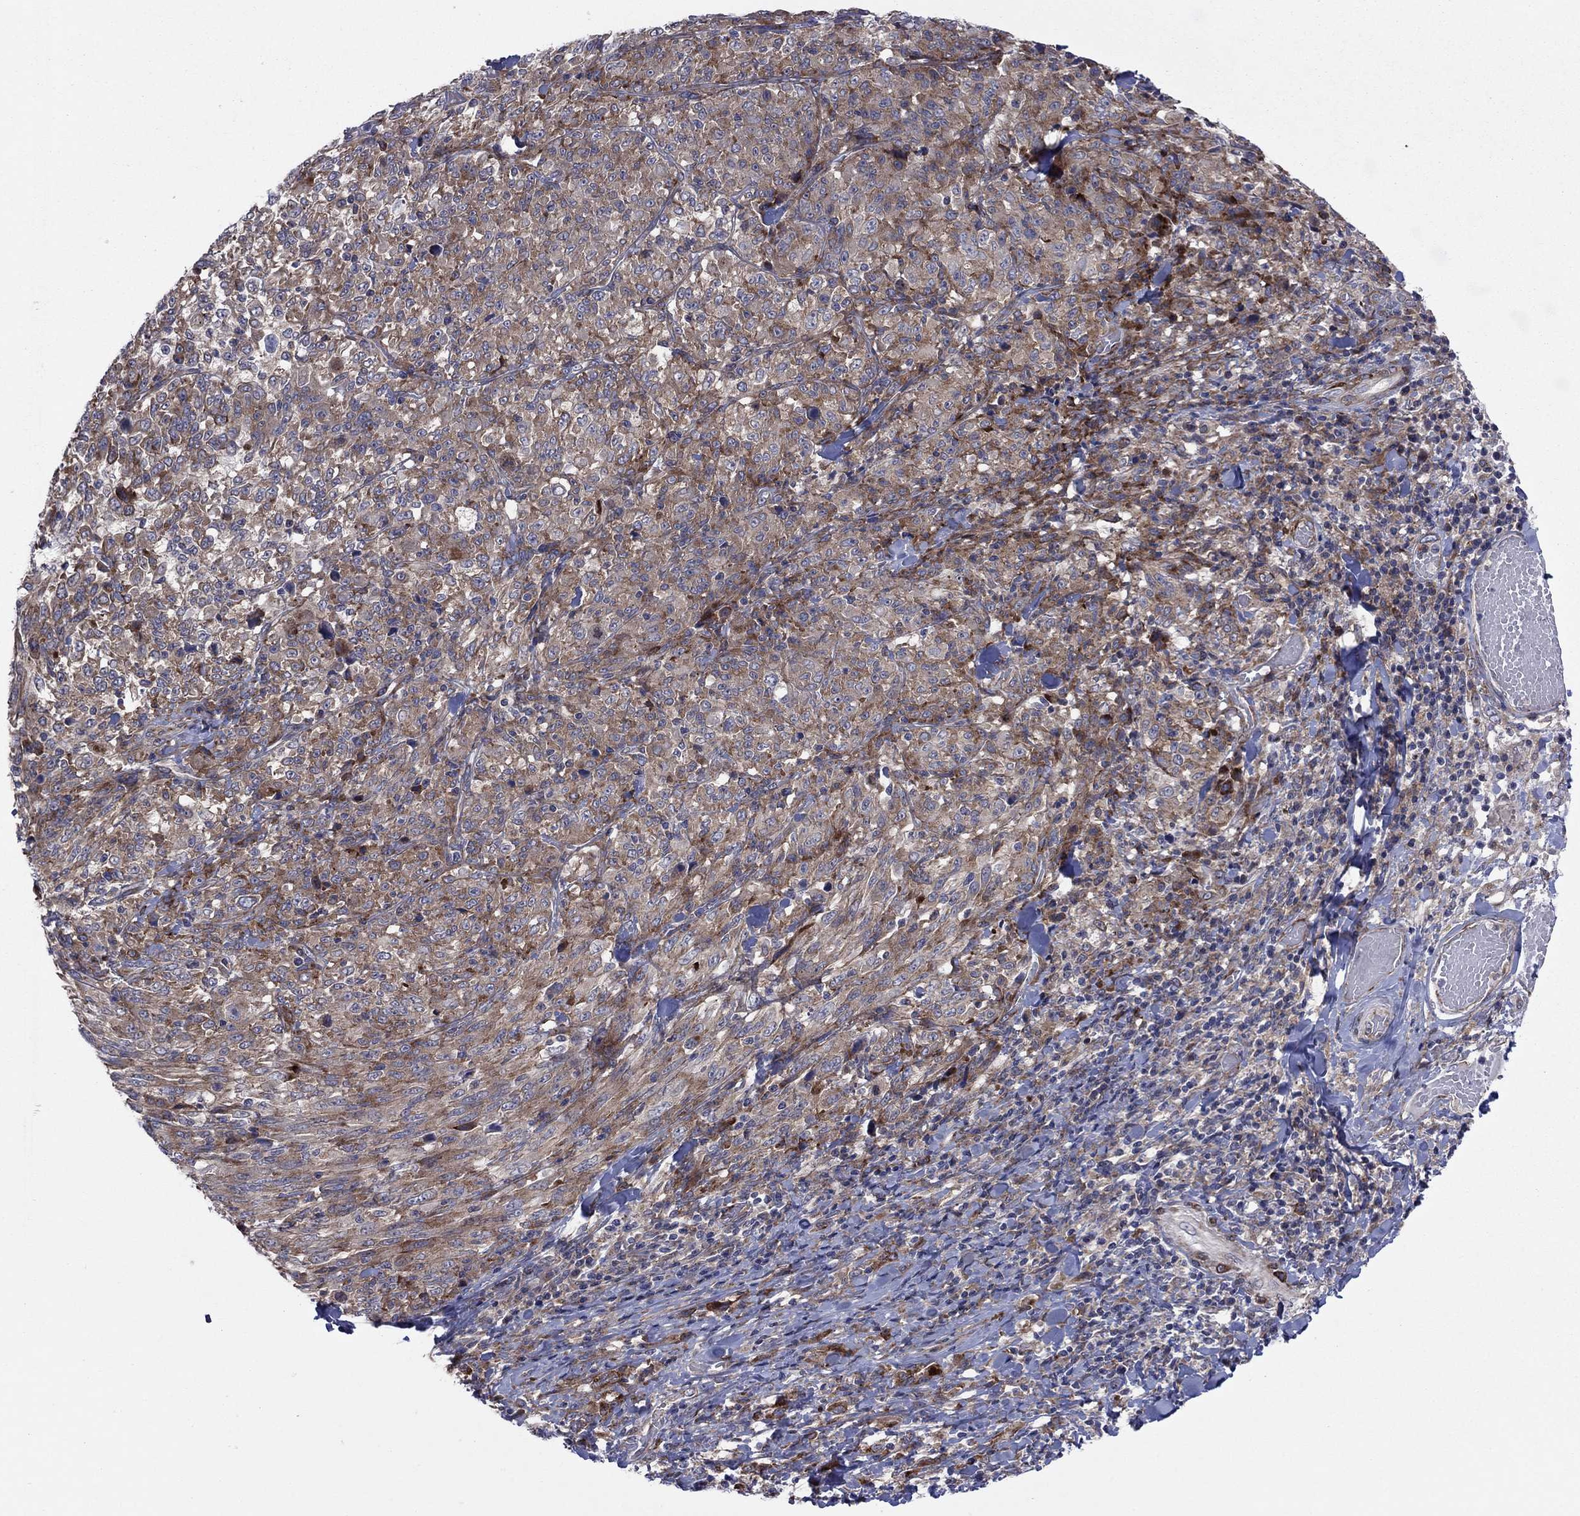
{"staining": {"intensity": "strong", "quantity": "25%-75%", "location": "cytoplasmic/membranous"}, "tissue": "melanoma", "cell_type": "Tumor cells", "image_type": "cancer", "snomed": [{"axis": "morphology", "description": "Malignant melanoma, NOS"}, {"axis": "topography", "description": "Skin"}], "caption": "Human melanoma stained with a brown dye reveals strong cytoplasmic/membranous positive staining in about 25%-75% of tumor cells.", "gene": "GPR155", "patient": {"sex": "female", "age": 91}}